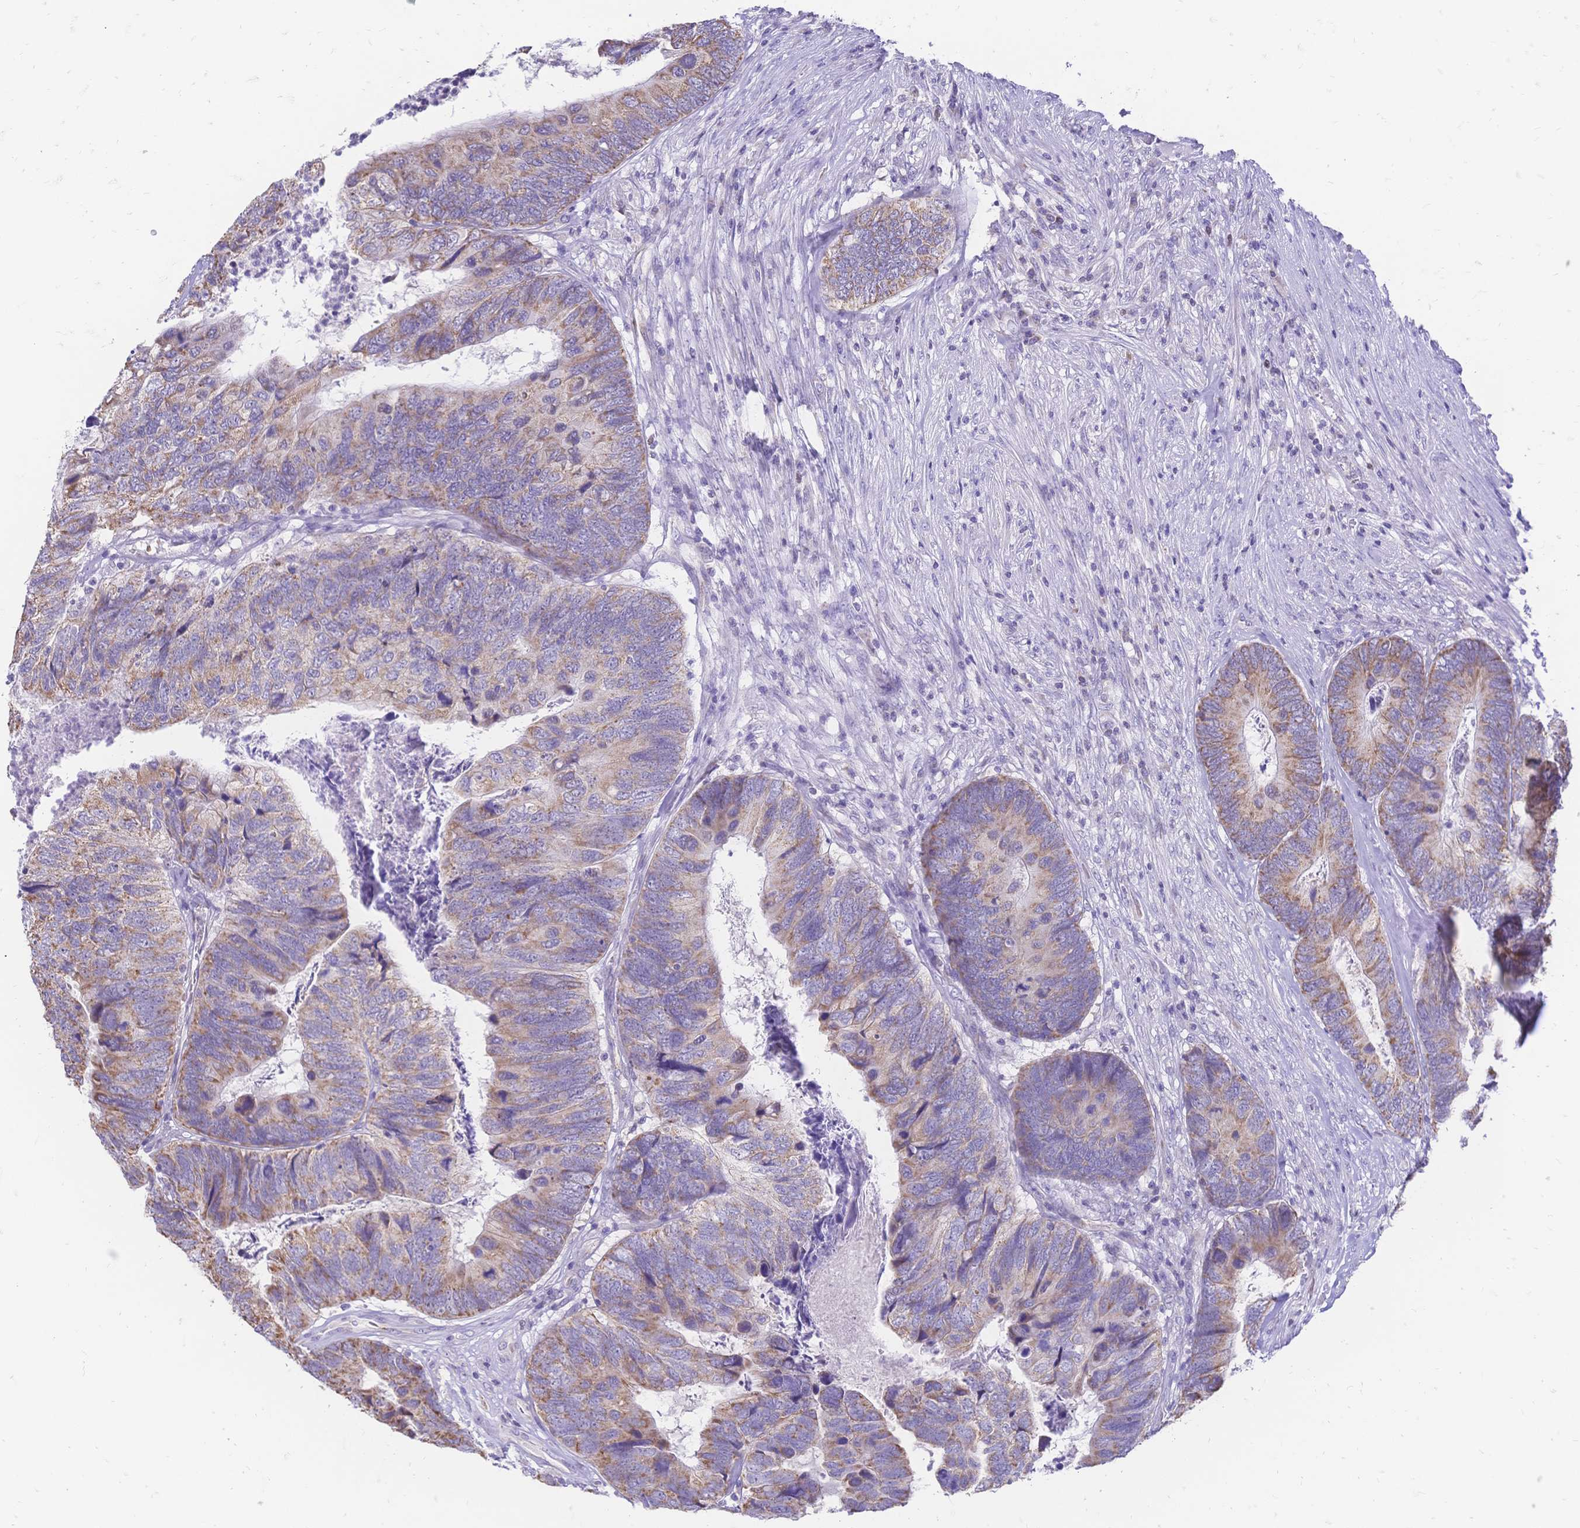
{"staining": {"intensity": "moderate", "quantity": ">75%", "location": "cytoplasmic/membranous"}, "tissue": "colorectal cancer", "cell_type": "Tumor cells", "image_type": "cancer", "snomed": [{"axis": "morphology", "description": "Adenocarcinoma, NOS"}, {"axis": "topography", "description": "Colon"}], "caption": "This is an image of IHC staining of colorectal cancer, which shows moderate positivity in the cytoplasmic/membranous of tumor cells.", "gene": "CLEC18B", "patient": {"sex": "female", "age": 67}}